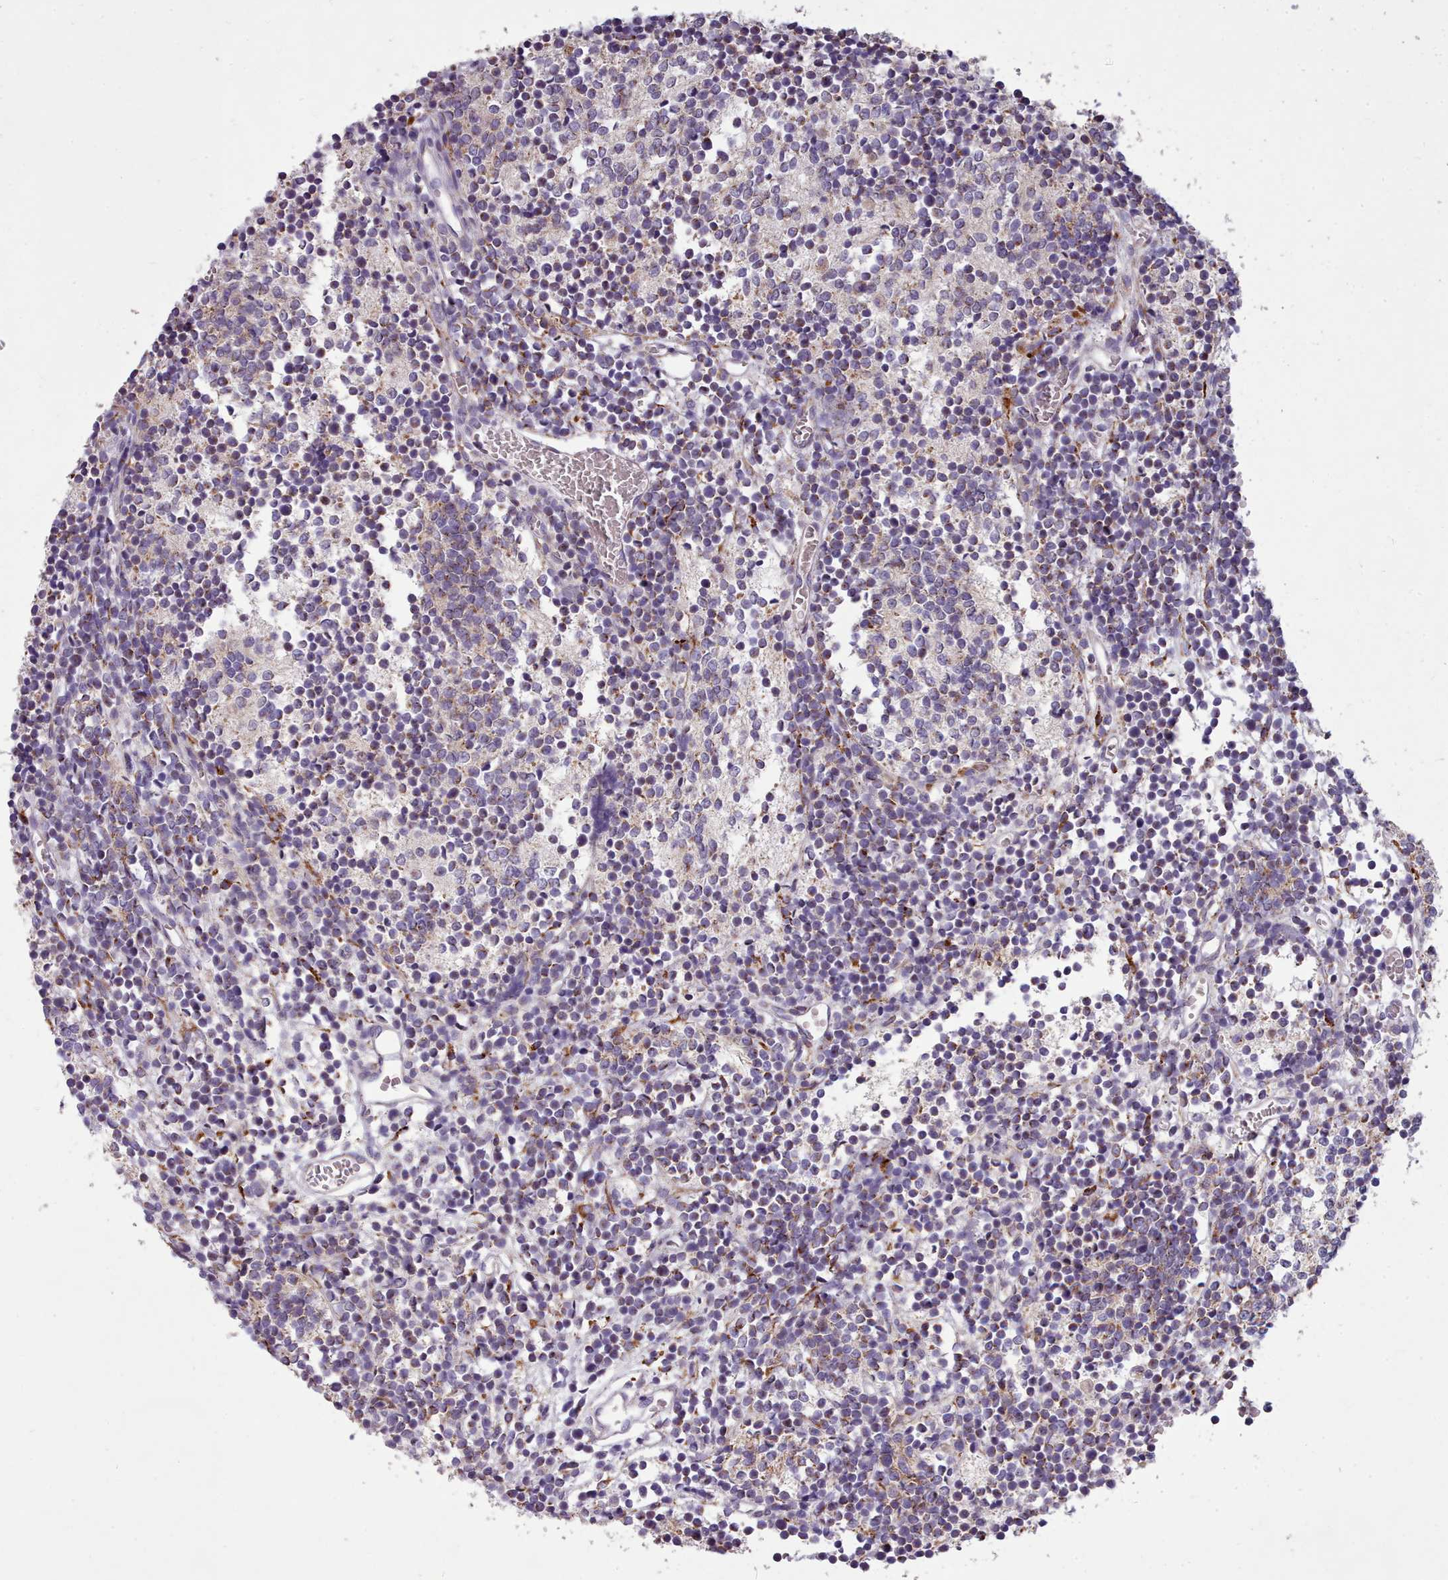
{"staining": {"intensity": "moderate", "quantity": "<25%", "location": "cytoplasmic/membranous"}, "tissue": "glioma", "cell_type": "Tumor cells", "image_type": "cancer", "snomed": [{"axis": "morphology", "description": "Glioma, malignant, Low grade"}, {"axis": "topography", "description": "Brain"}], "caption": "Approximately <25% of tumor cells in malignant low-grade glioma demonstrate moderate cytoplasmic/membranous protein positivity as visualized by brown immunohistochemical staining.", "gene": "FKBP10", "patient": {"sex": "female", "age": 1}}